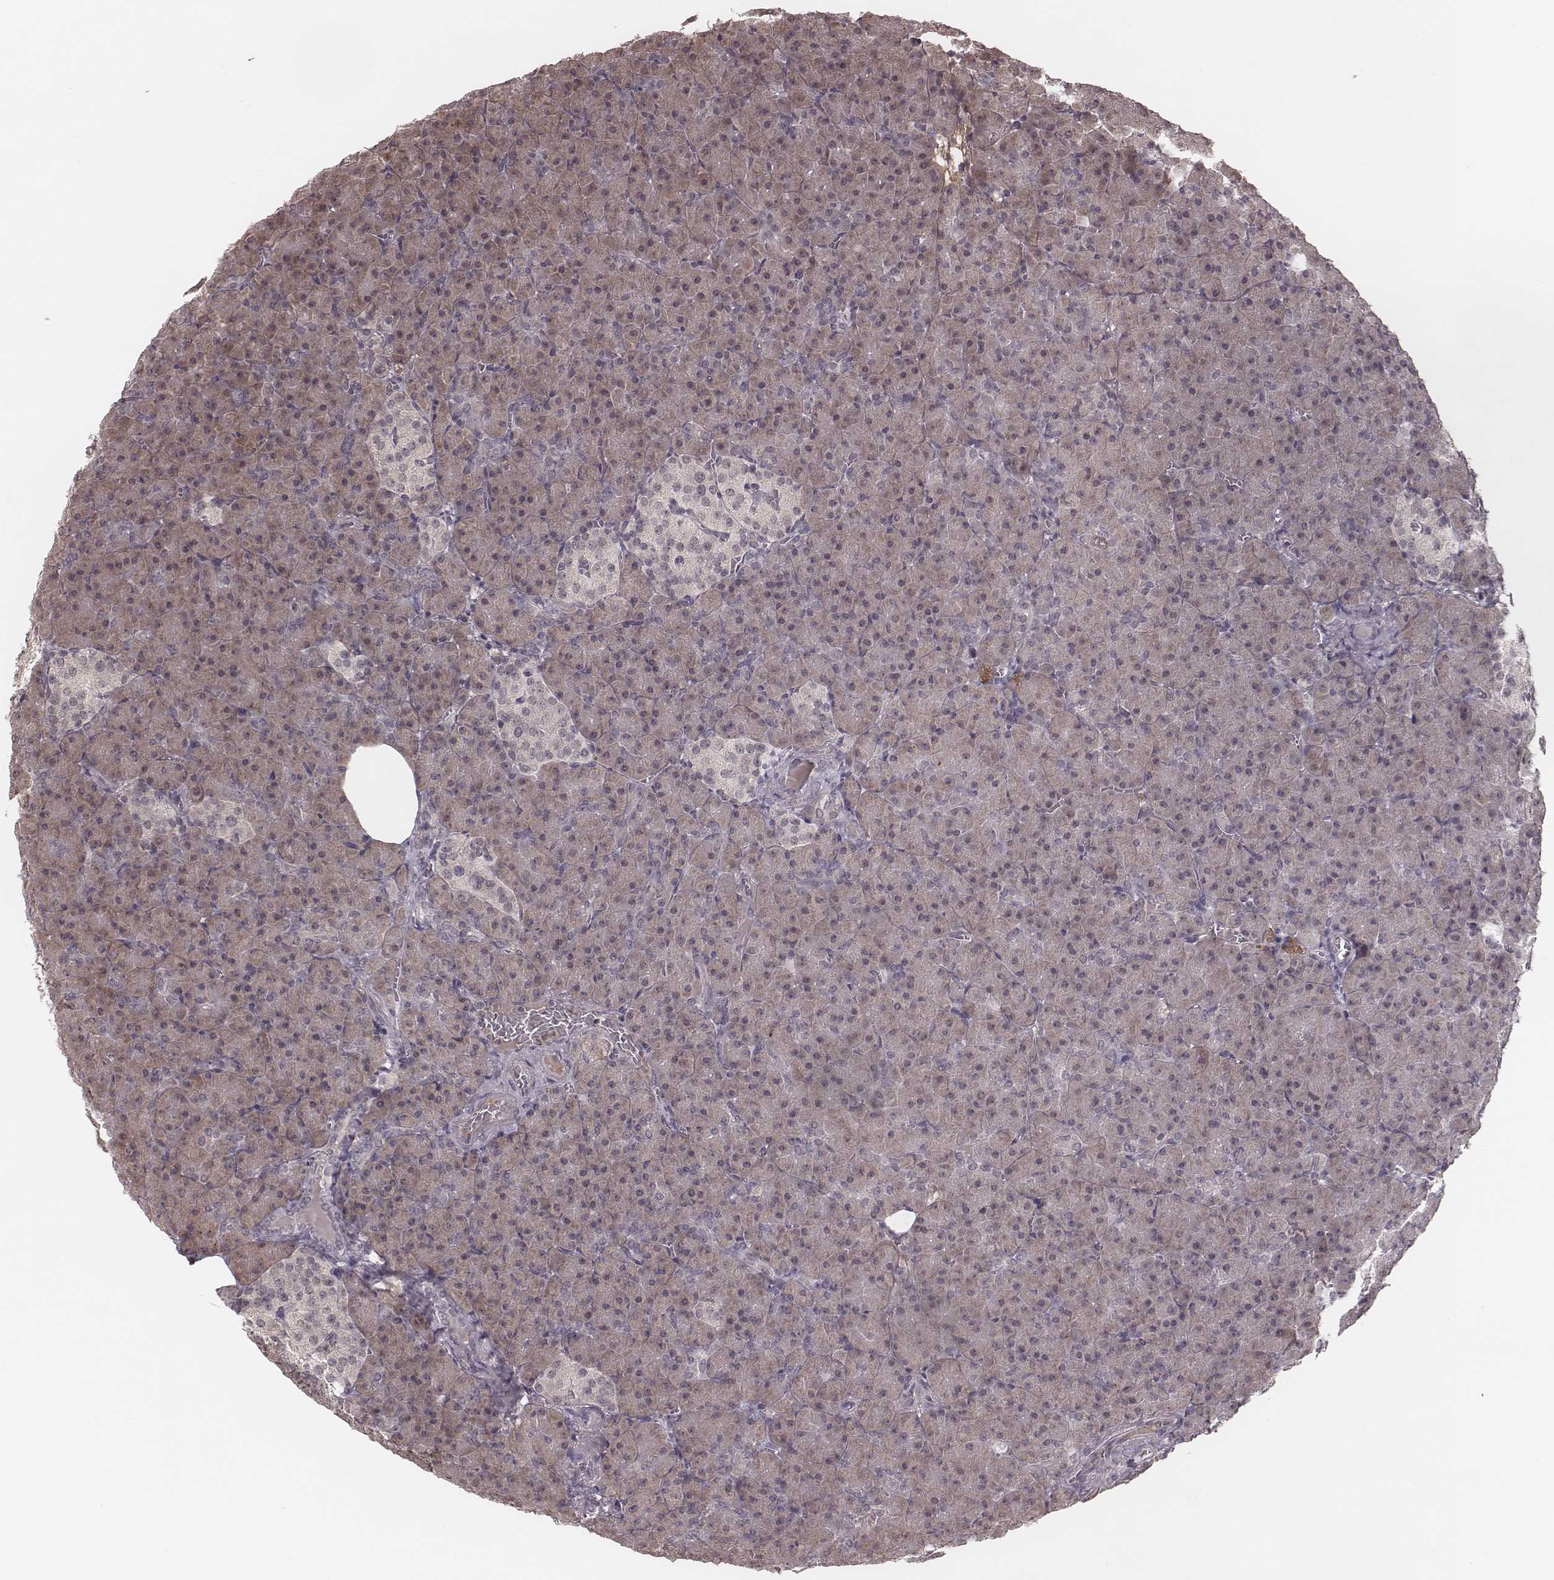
{"staining": {"intensity": "weak", "quantity": "25%-75%", "location": "cytoplasmic/membranous"}, "tissue": "pancreas", "cell_type": "Exocrine glandular cells", "image_type": "normal", "snomed": [{"axis": "morphology", "description": "Normal tissue, NOS"}, {"axis": "topography", "description": "Pancreas"}], "caption": "Protein expression analysis of normal pancreas displays weak cytoplasmic/membranous positivity in about 25%-75% of exocrine glandular cells. The protein of interest is shown in brown color, while the nuclei are stained blue.", "gene": "IL5", "patient": {"sex": "female", "age": 74}}